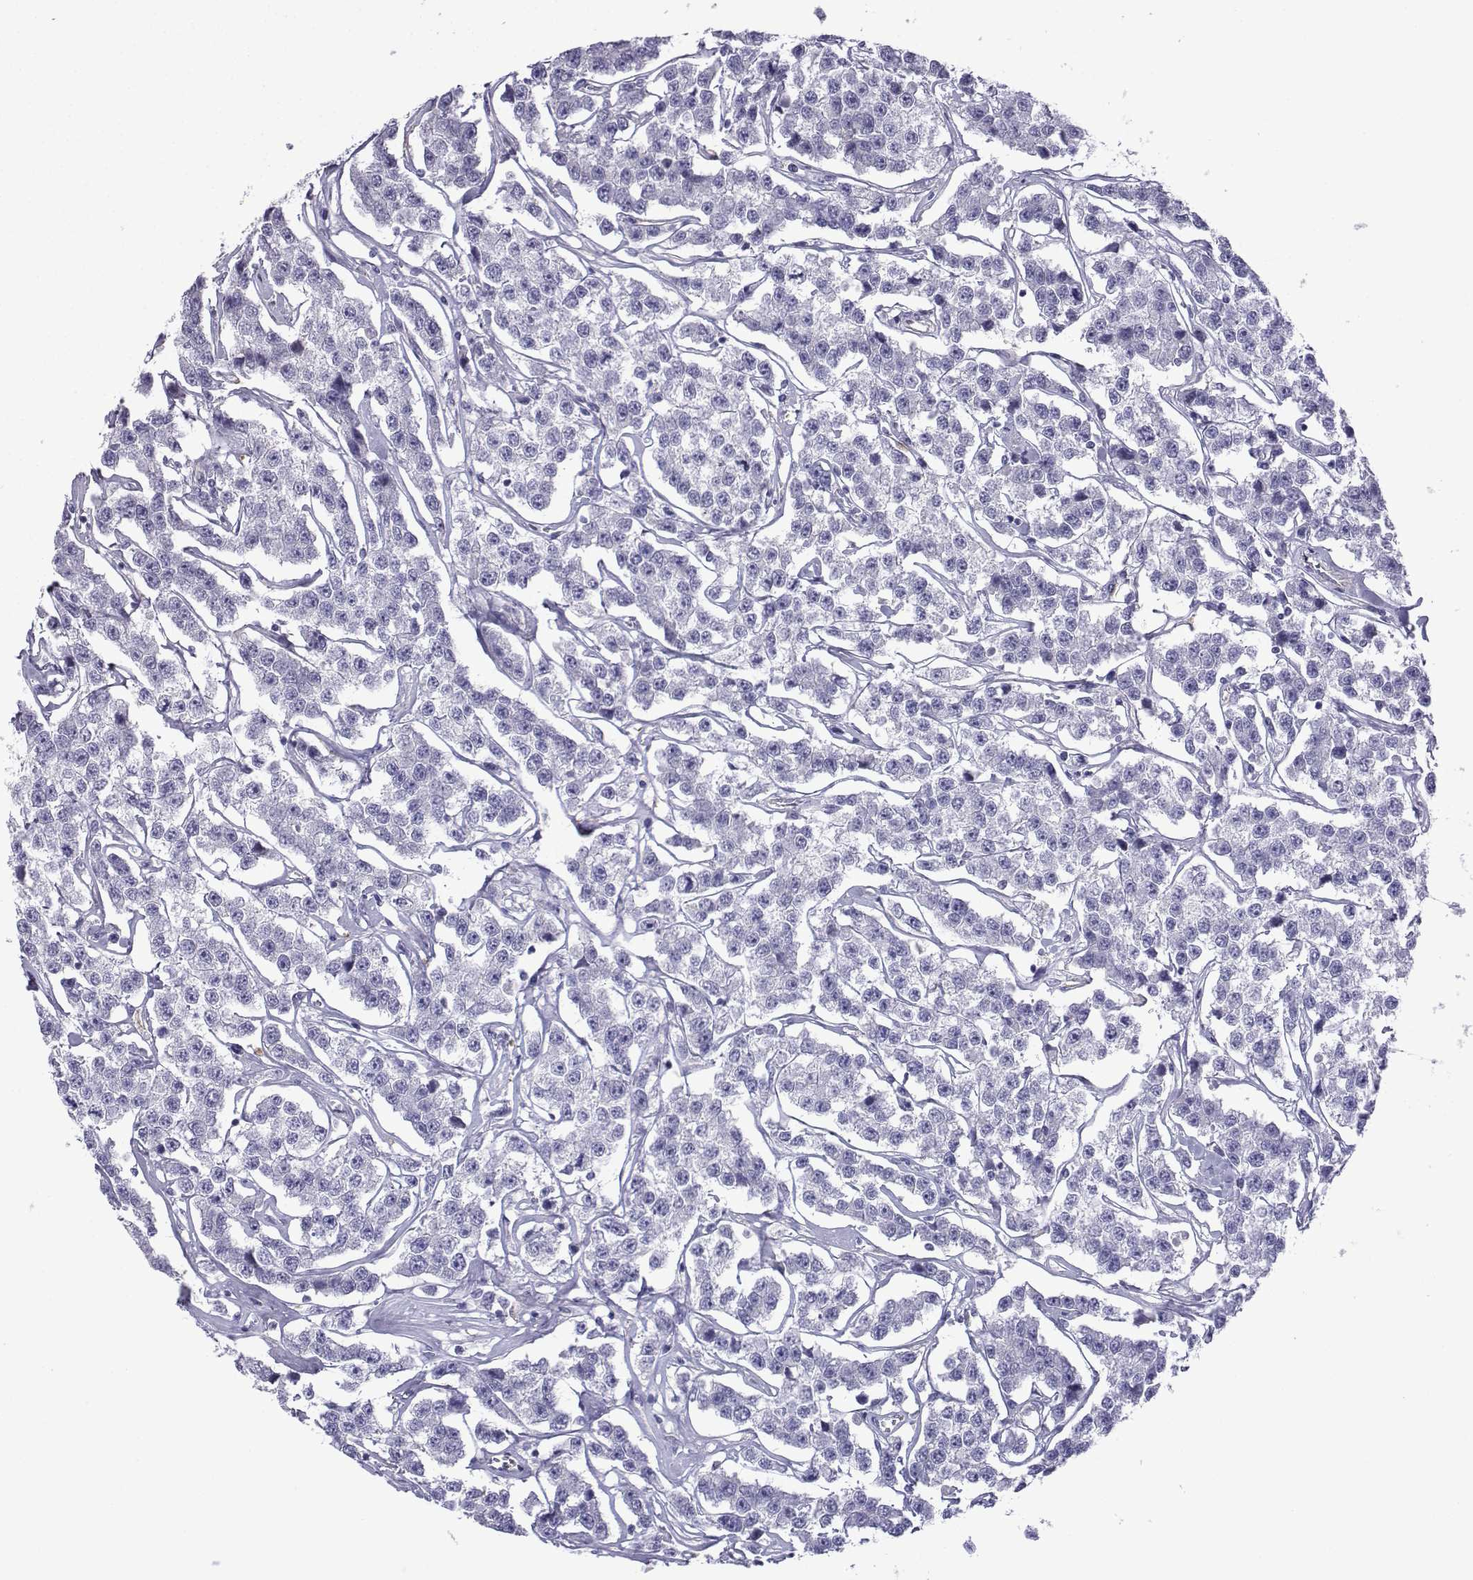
{"staining": {"intensity": "negative", "quantity": "none", "location": "none"}, "tissue": "testis cancer", "cell_type": "Tumor cells", "image_type": "cancer", "snomed": [{"axis": "morphology", "description": "Seminoma, NOS"}, {"axis": "topography", "description": "Testis"}], "caption": "A high-resolution image shows immunohistochemistry staining of testis cancer (seminoma), which reveals no significant positivity in tumor cells.", "gene": "CFAP70", "patient": {"sex": "male", "age": 59}}